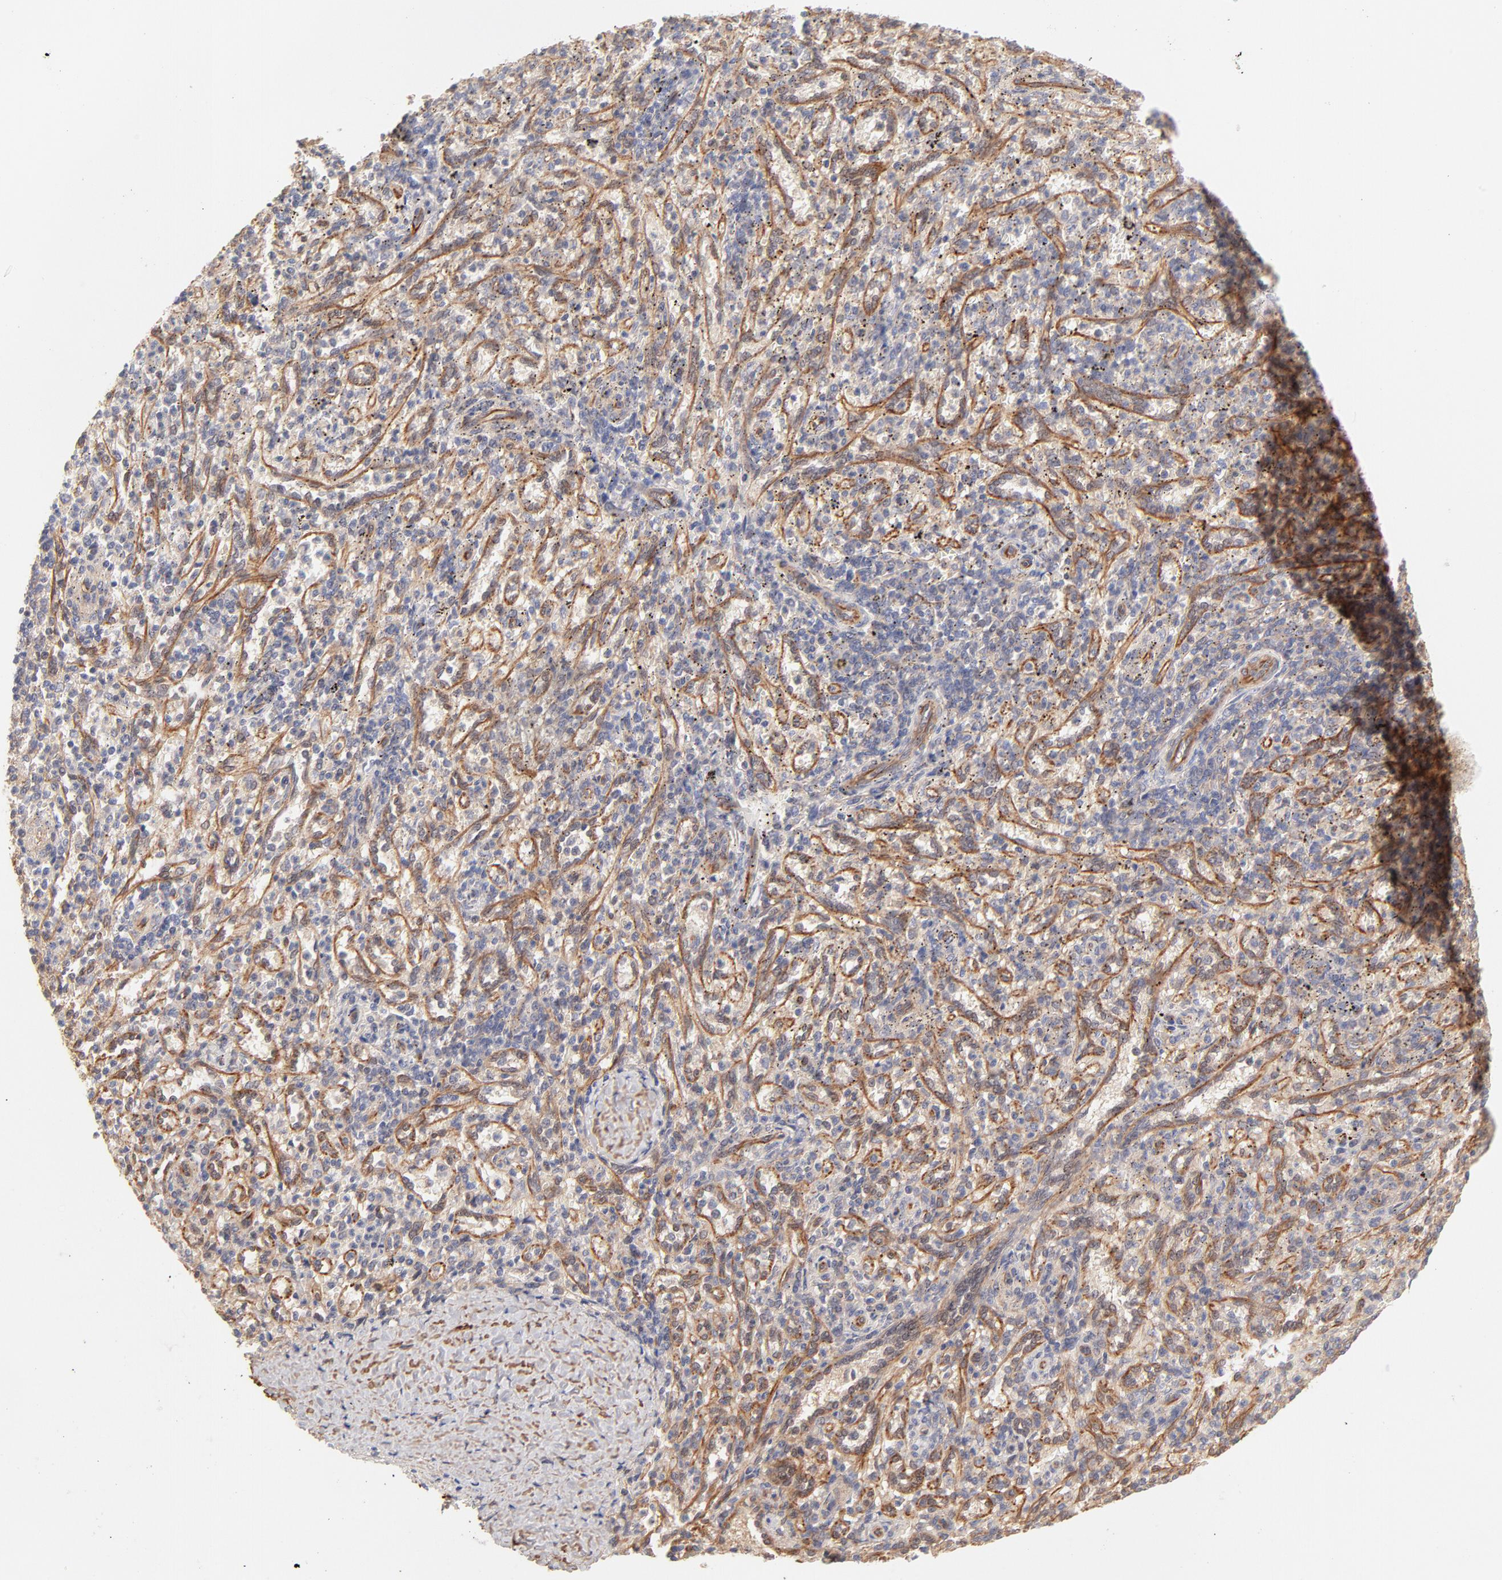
{"staining": {"intensity": "negative", "quantity": "none", "location": "none"}, "tissue": "spleen", "cell_type": "Cells in red pulp", "image_type": "normal", "snomed": [{"axis": "morphology", "description": "Normal tissue, NOS"}, {"axis": "topography", "description": "Spleen"}], "caption": "An image of human spleen is negative for staining in cells in red pulp. (Immunohistochemistry (ihc), brightfield microscopy, high magnification).", "gene": "LDLRAP1", "patient": {"sex": "female", "age": 10}}